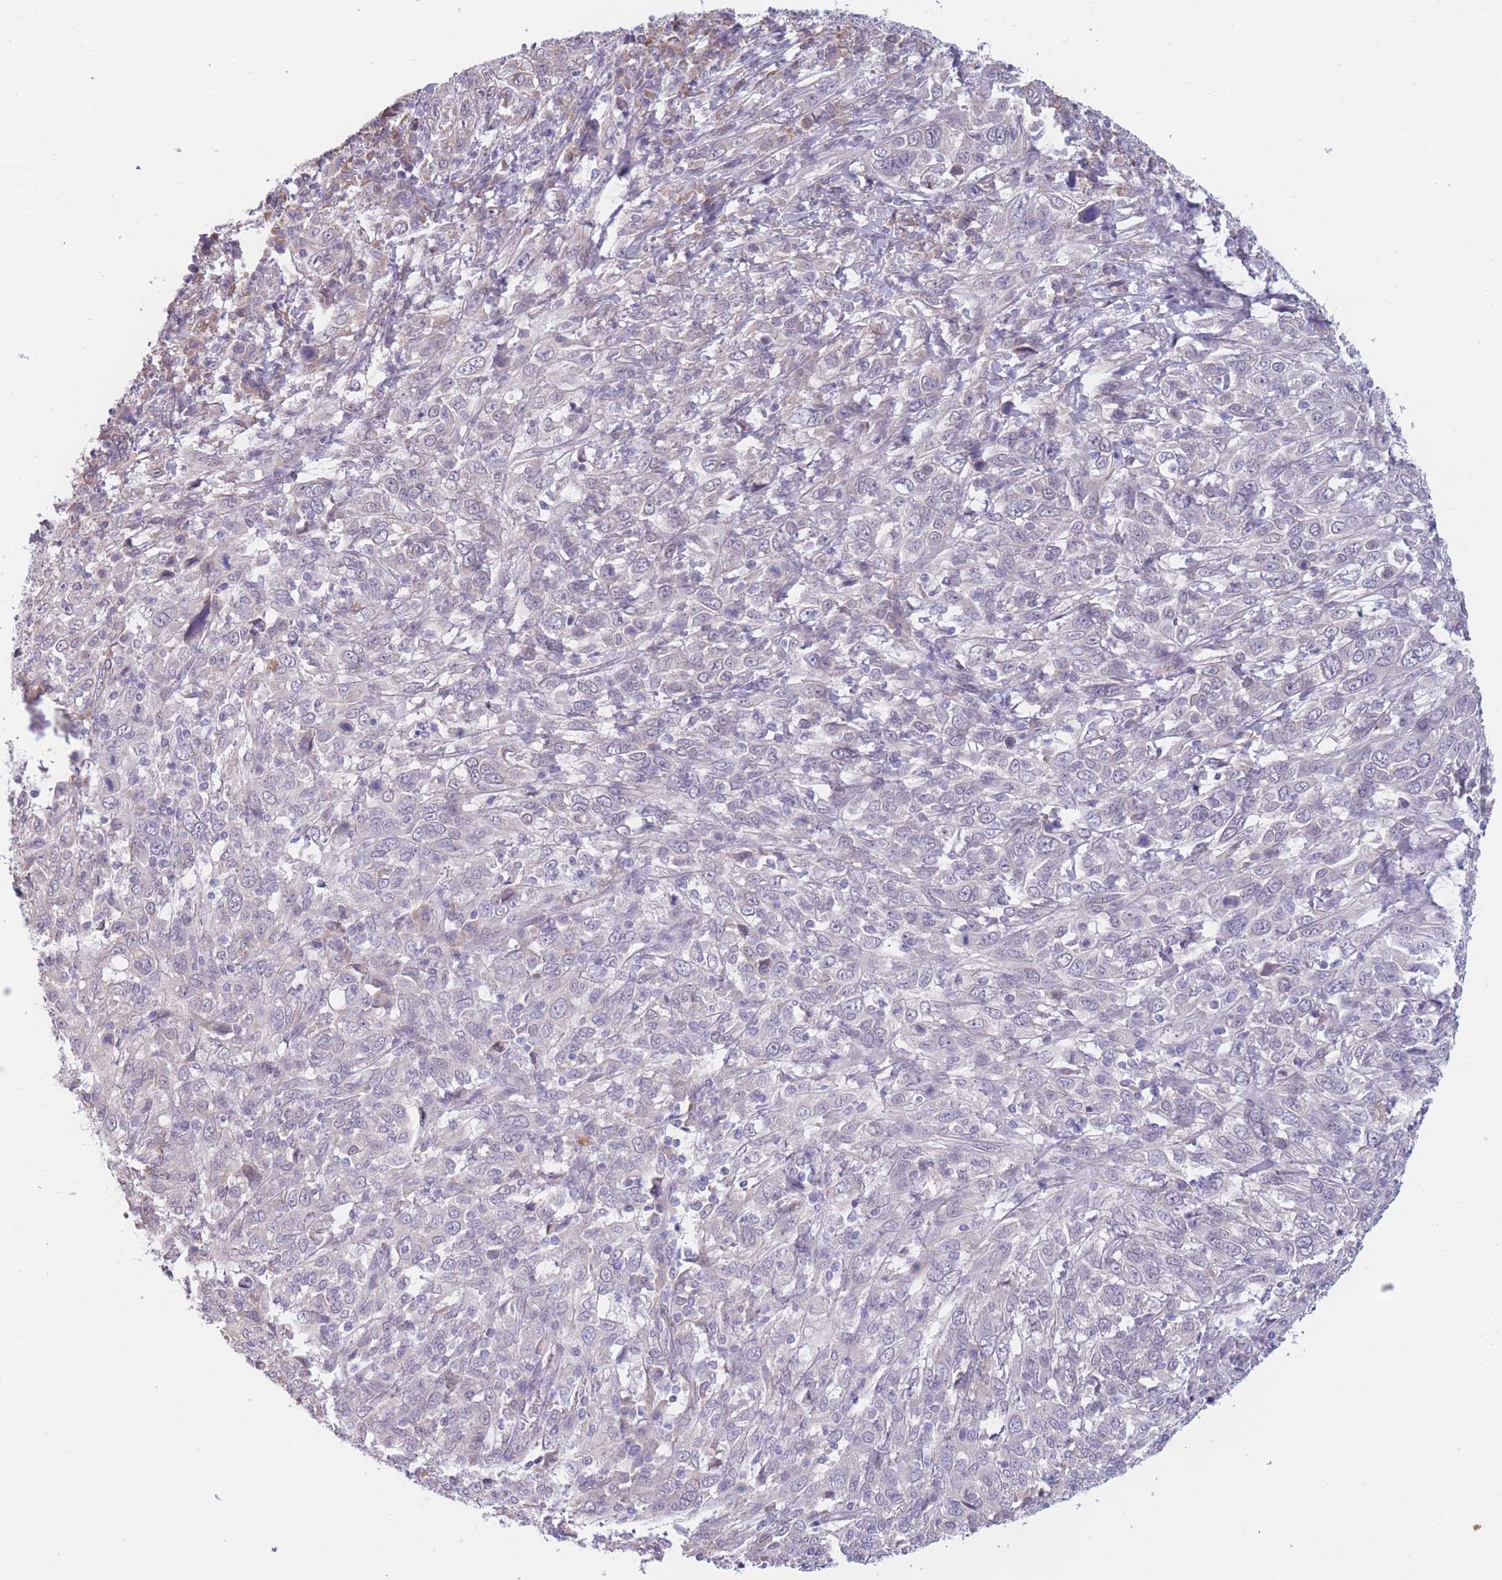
{"staining": {"intensity": "negative", "quantity": "none", "location": "none"}, "tissue": "cervical cancer", "cell_type": "Tumor cells", "image_type": "cancer", "snomed": [{"axis": "morphology", "description": "Squamous cell carcinoma, NOS"}, {"axis": "topography", "description": "Cervix"}], "caption": "An immunohistochemistry micrograph of cervical cancer is shown. There is no staining in tumor cells of cervical cancer.", "gene": "COL27A1", "patient": {"sex": "female", "age": 46}}